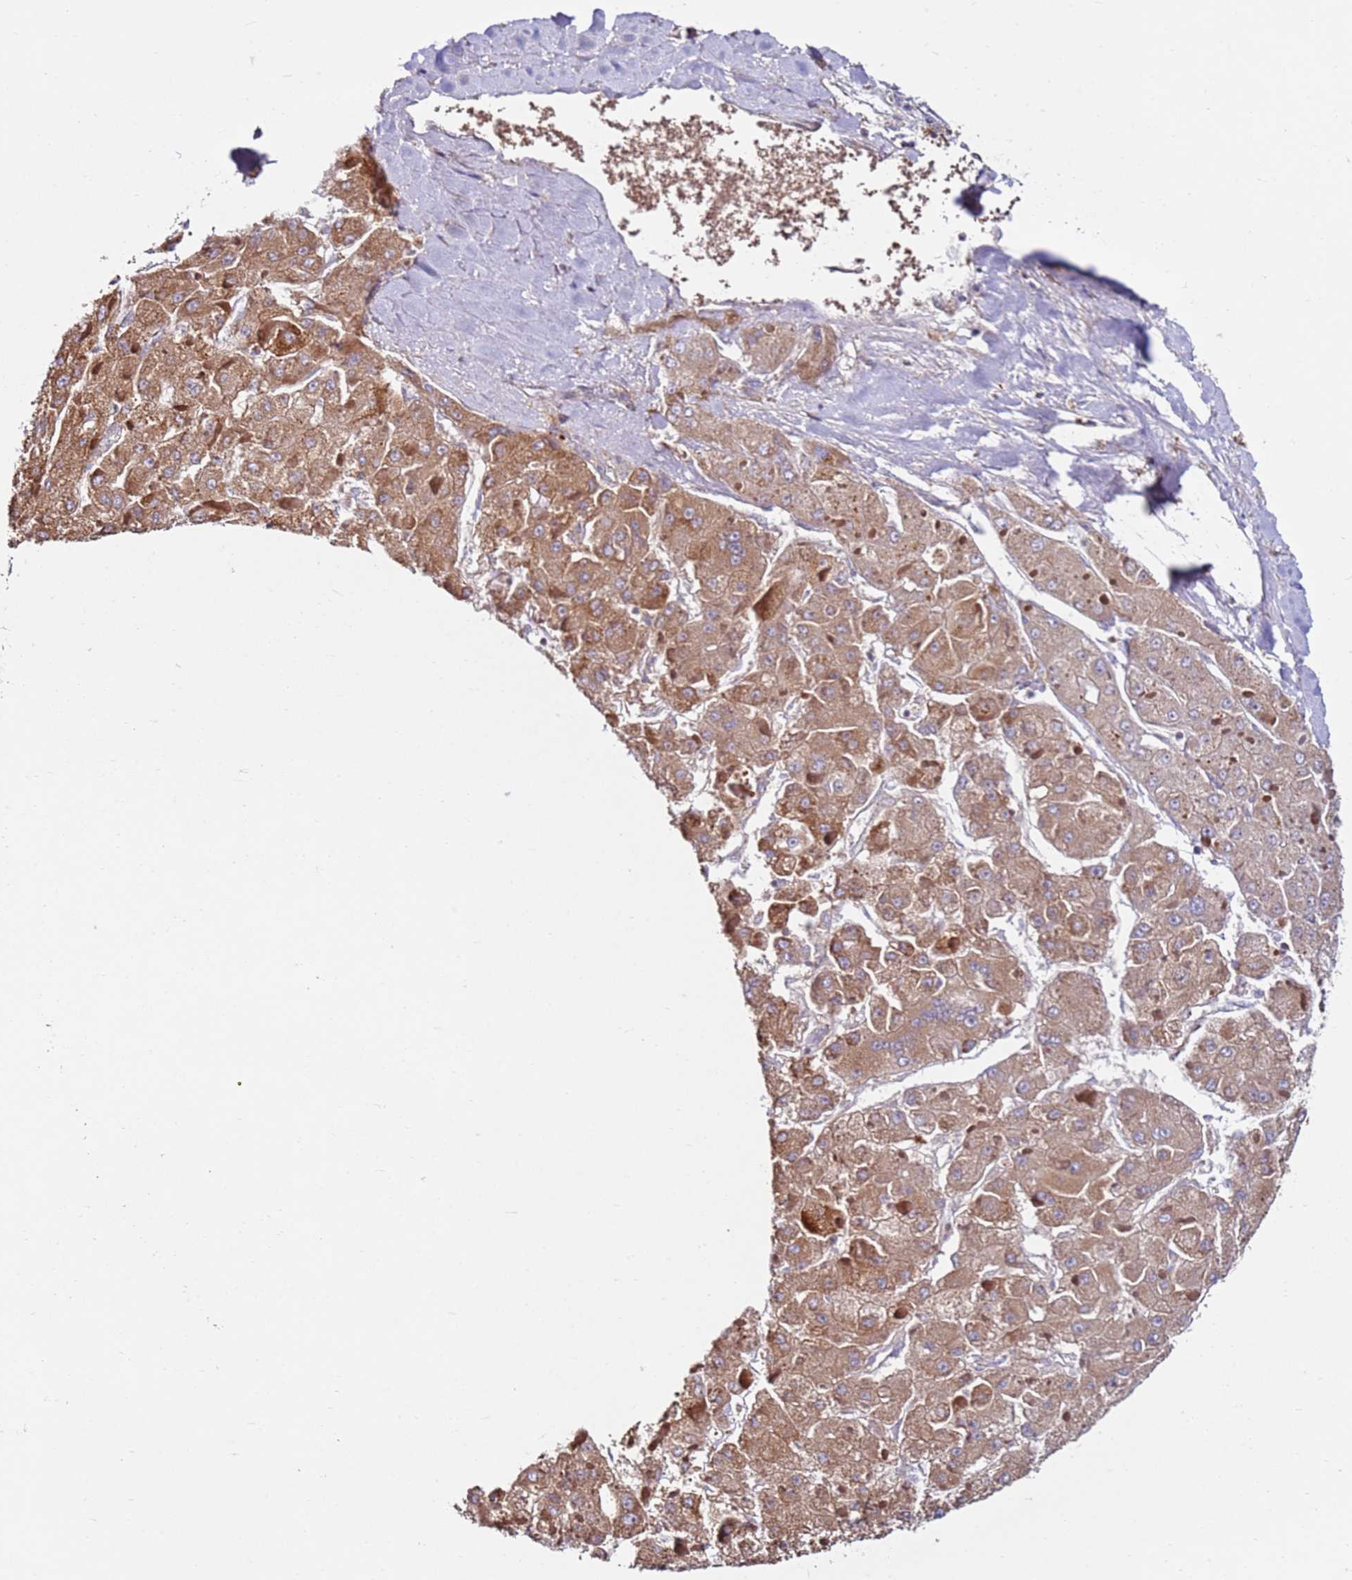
{"staining": {"intensity": "moderate", "quantity": ">75%", "location": "cytoplasmic/membranous"}, "tissue": "liver cancer", "cell_type": "Tumor cells", "image_type": "cancer", "snomed": [{"axis": "morphology", "description": "Carcinoma, Hepatocellular, NOS"}, {"axis": "topography", "description": "Liver"}], "caption": "Liver cancer stained for a protein (brown) reveals moderate cytoplasmic/membranous positive positivity in about >75% of tumor cells.", "gene": "CNOT9", "patient": {"sex": "female", "age": 73}}